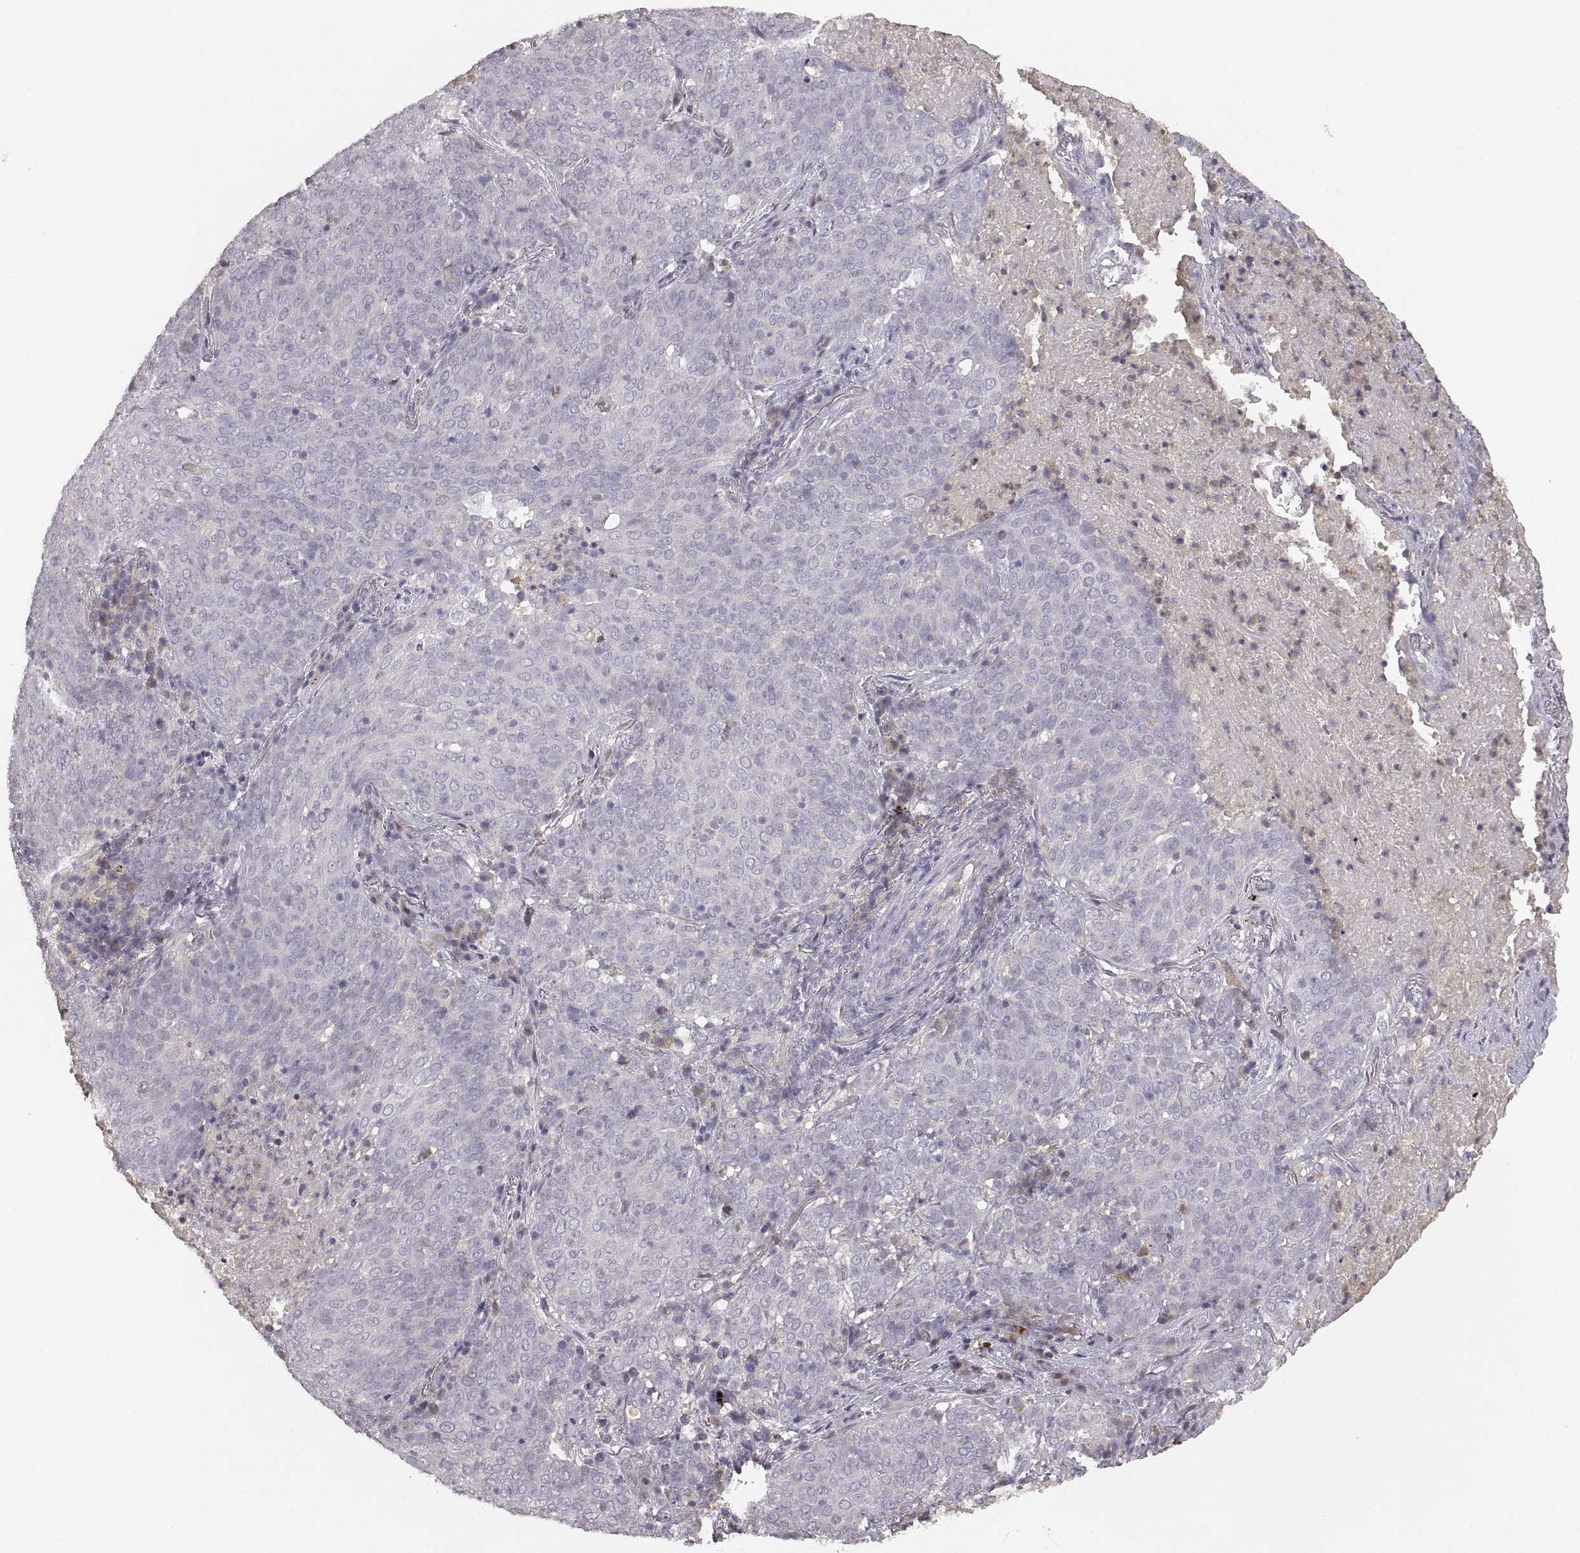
{"staining": {"intensity": "negative", "quantity": "none", "location": "none"}, "tissue": "lung cancer", "cell_type": "Tumor cells", "image_type": "cancer", "snomed": [{"axis": "morphology", "description": "Squamous cell carcinoma, NOS"}, {"axis": "topography", "description": "Lung"}], "caption": "Immunohistochemistry (IHC) of squamous cell carcinoma (lung) reveals no positivity in tumor cells.", "gene": "RUNDC3A", "patient": {"sex": "male", "age": 82}}